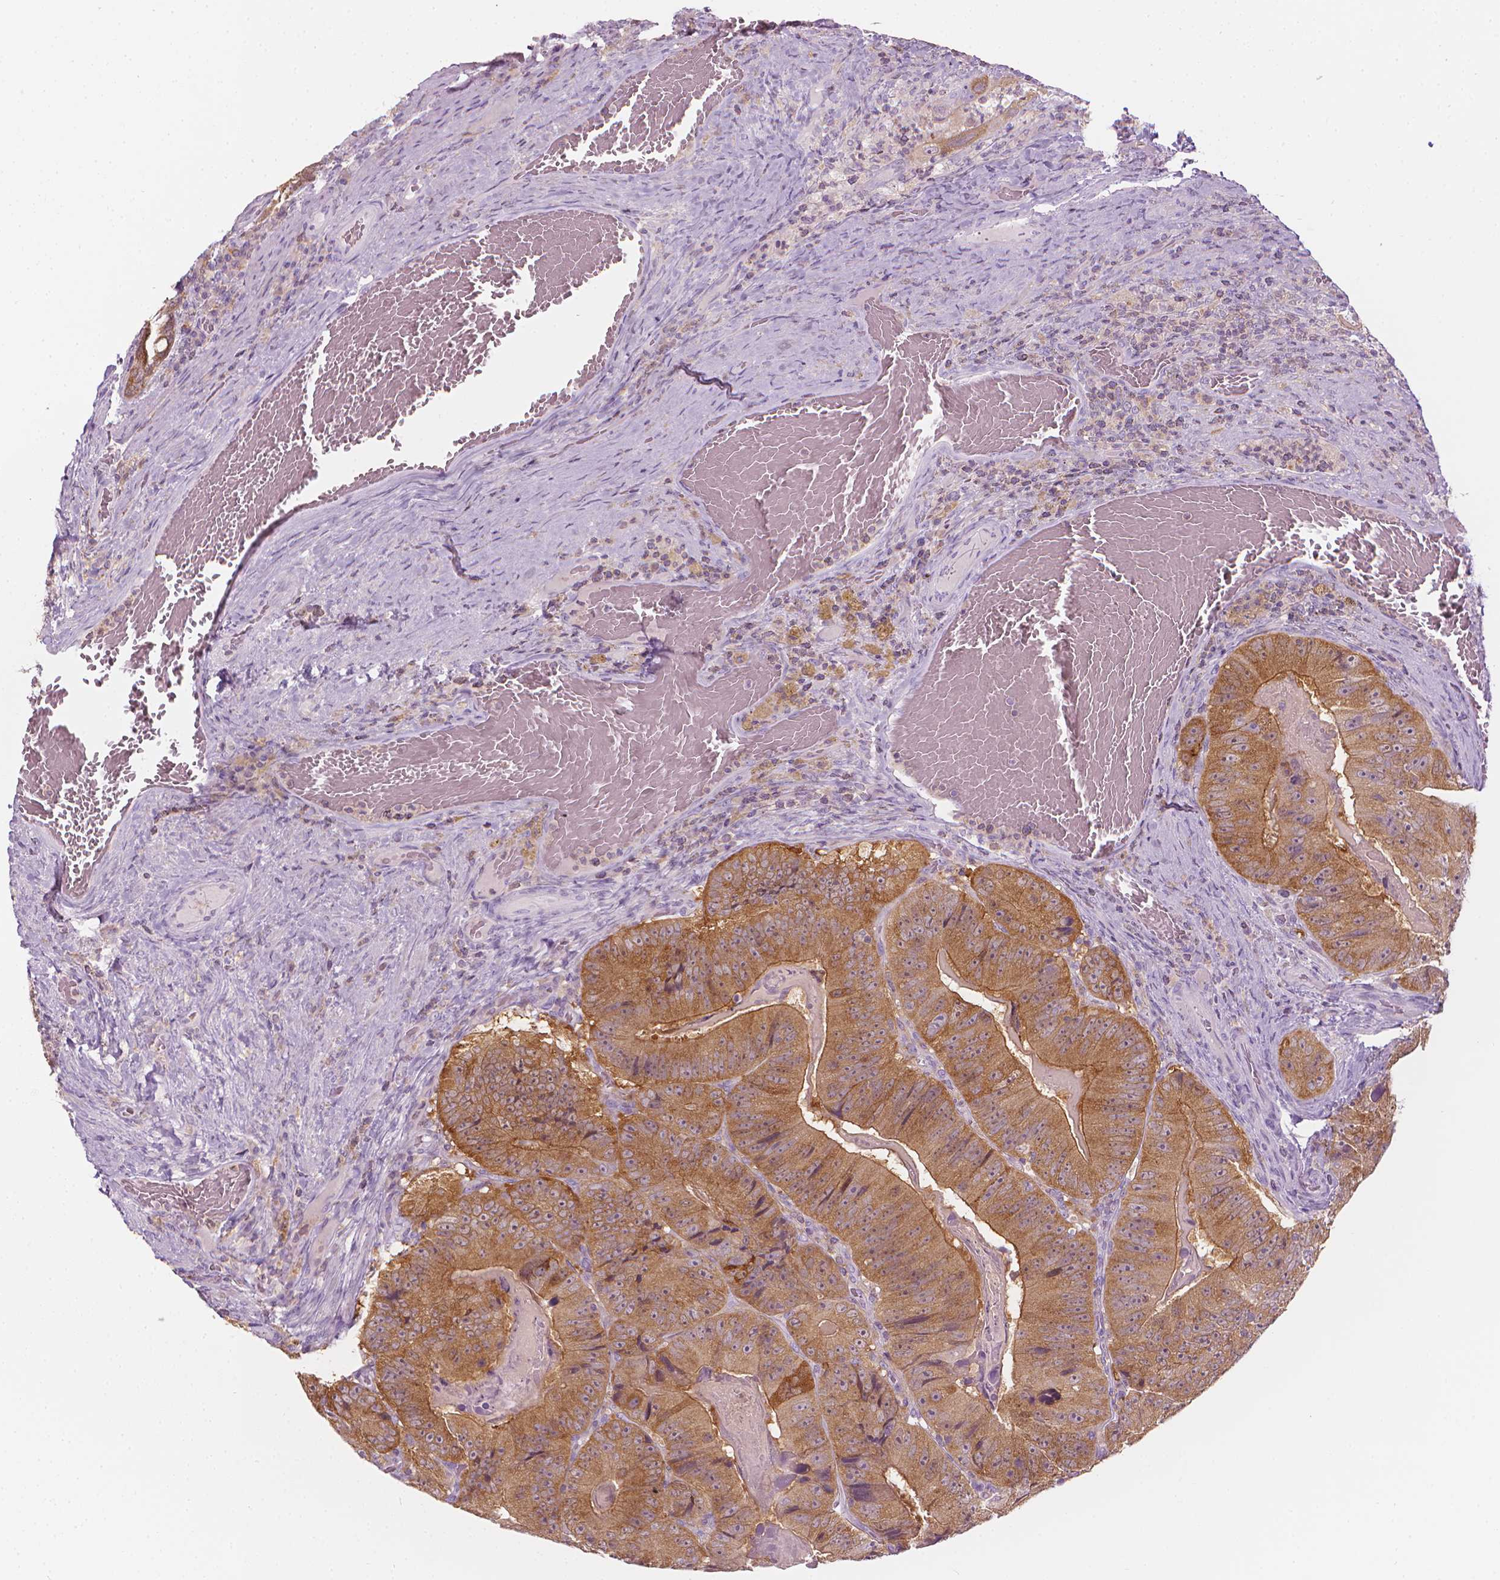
{"staining": {"intensity": "moderate", "quantity": ">75%", "location": "cytoplasmic/membranous"}, "tissue": "colorectal cancer", "cell_type": "Tumor cells", "image_type": "cancer", "snomed": [{"axis": "morphology", "description": "Adenocarcinoma, NOS"}, {"axis": "topography", "description": "Colon"}], "caption": "Brown immunohistochemical staining in human colorectal cancer shows moderate cytoplasmic/membranous positivity in about >75% of tumor cells. Immunohistochemistry (ihc) stains the protein of interest in brown and the nuclei are stained blue.", "gene": "SHMT1", "patient": {"sex": "female", "age": 86}}